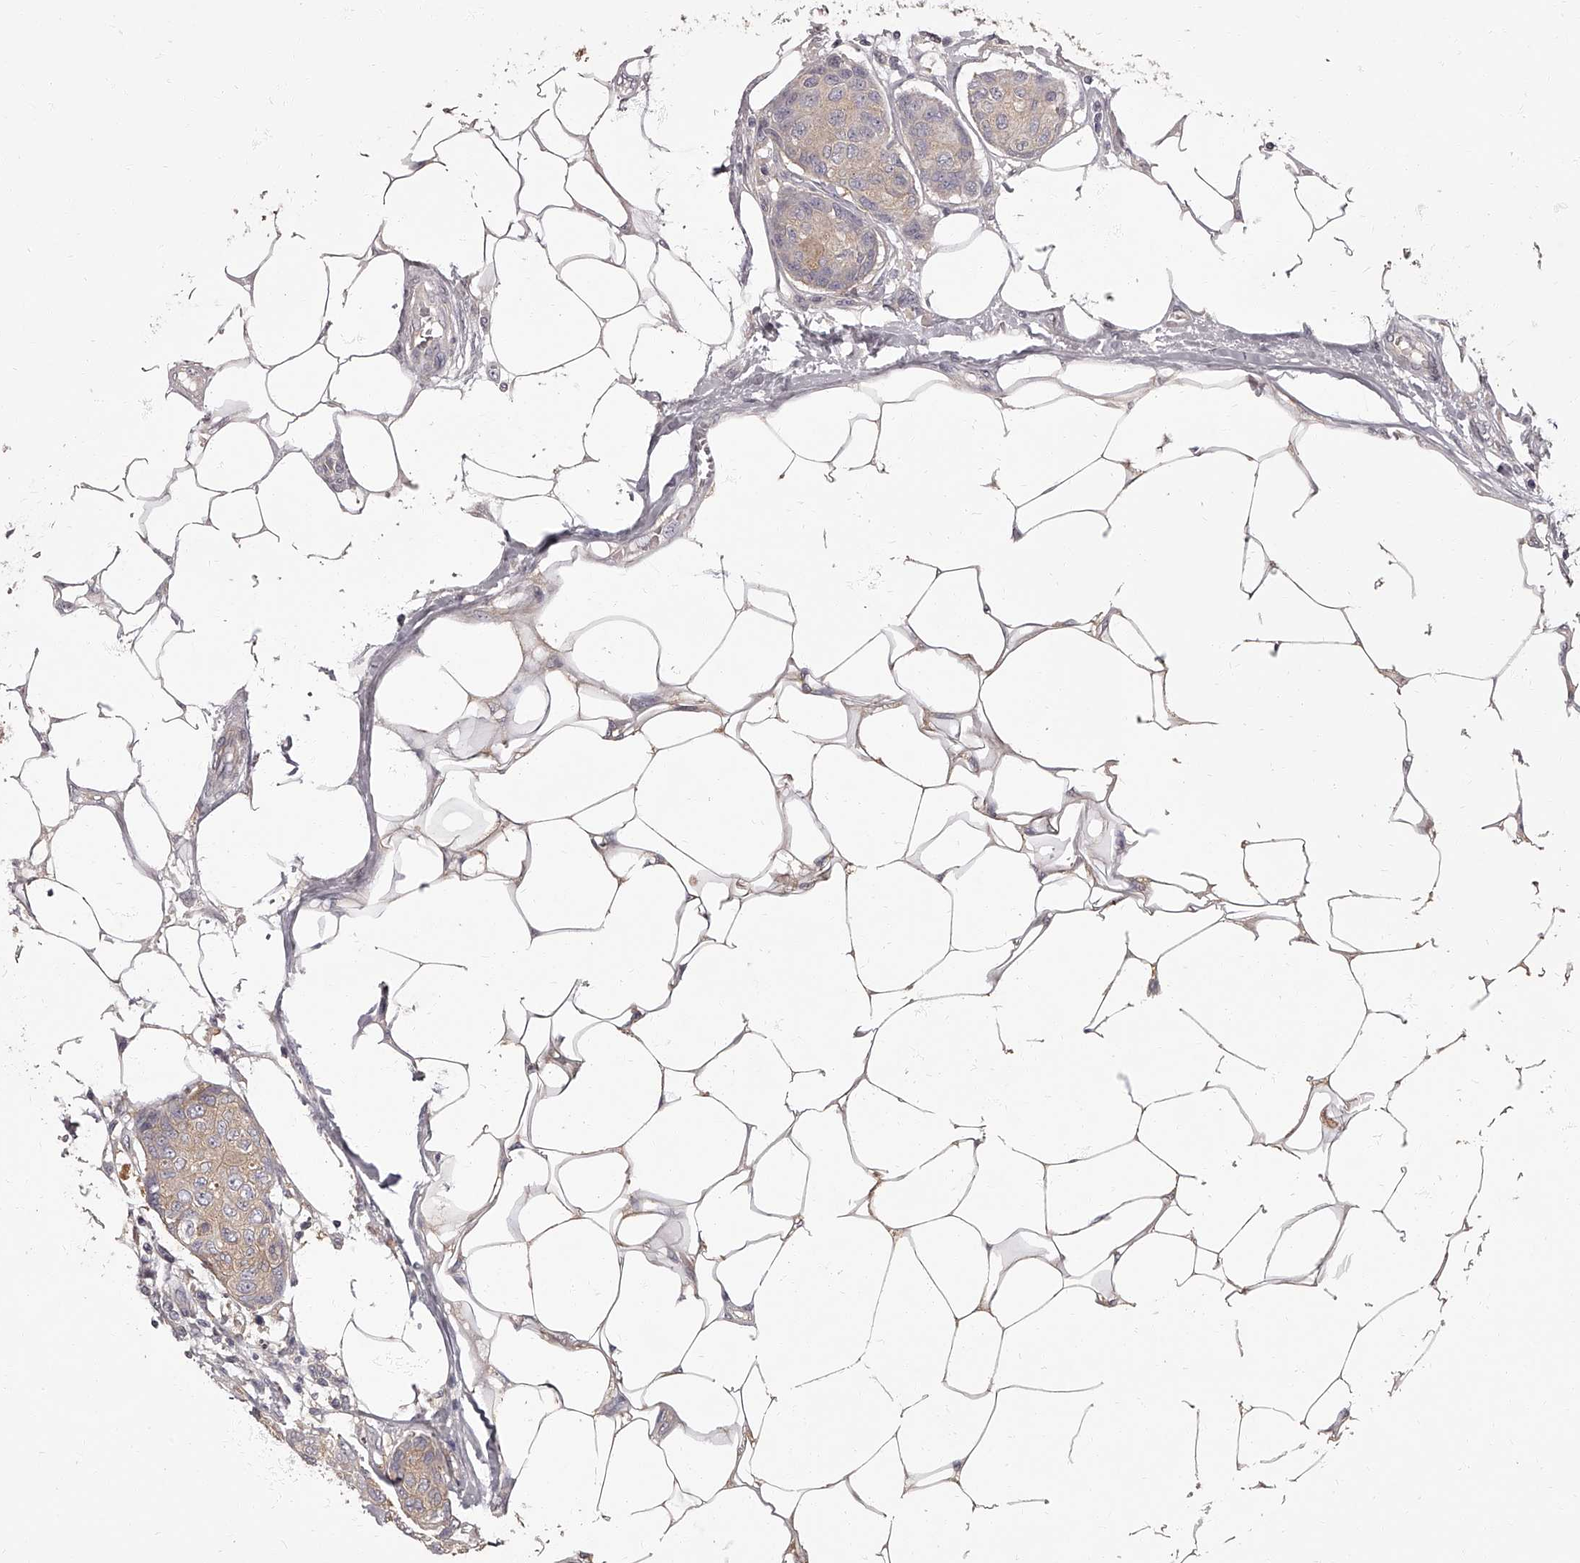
{"staining": {"intensity": "negative", "quantity": "none", "location": "none"}, "tissue": "breast cancer", "cell_type": "Tumor cells", "image_type": "cancer", "snomed": [{"axis": "morphology", "description": "Duct carcinoma"}, {"axis": "topography", "description": "Breast"}], "caption": "A histopathology image of breast cancer stained for a protein exhibits no brown staining in tumor cells.", "gene": "APEH", "patient": {"sex": "female", "age": 80}}